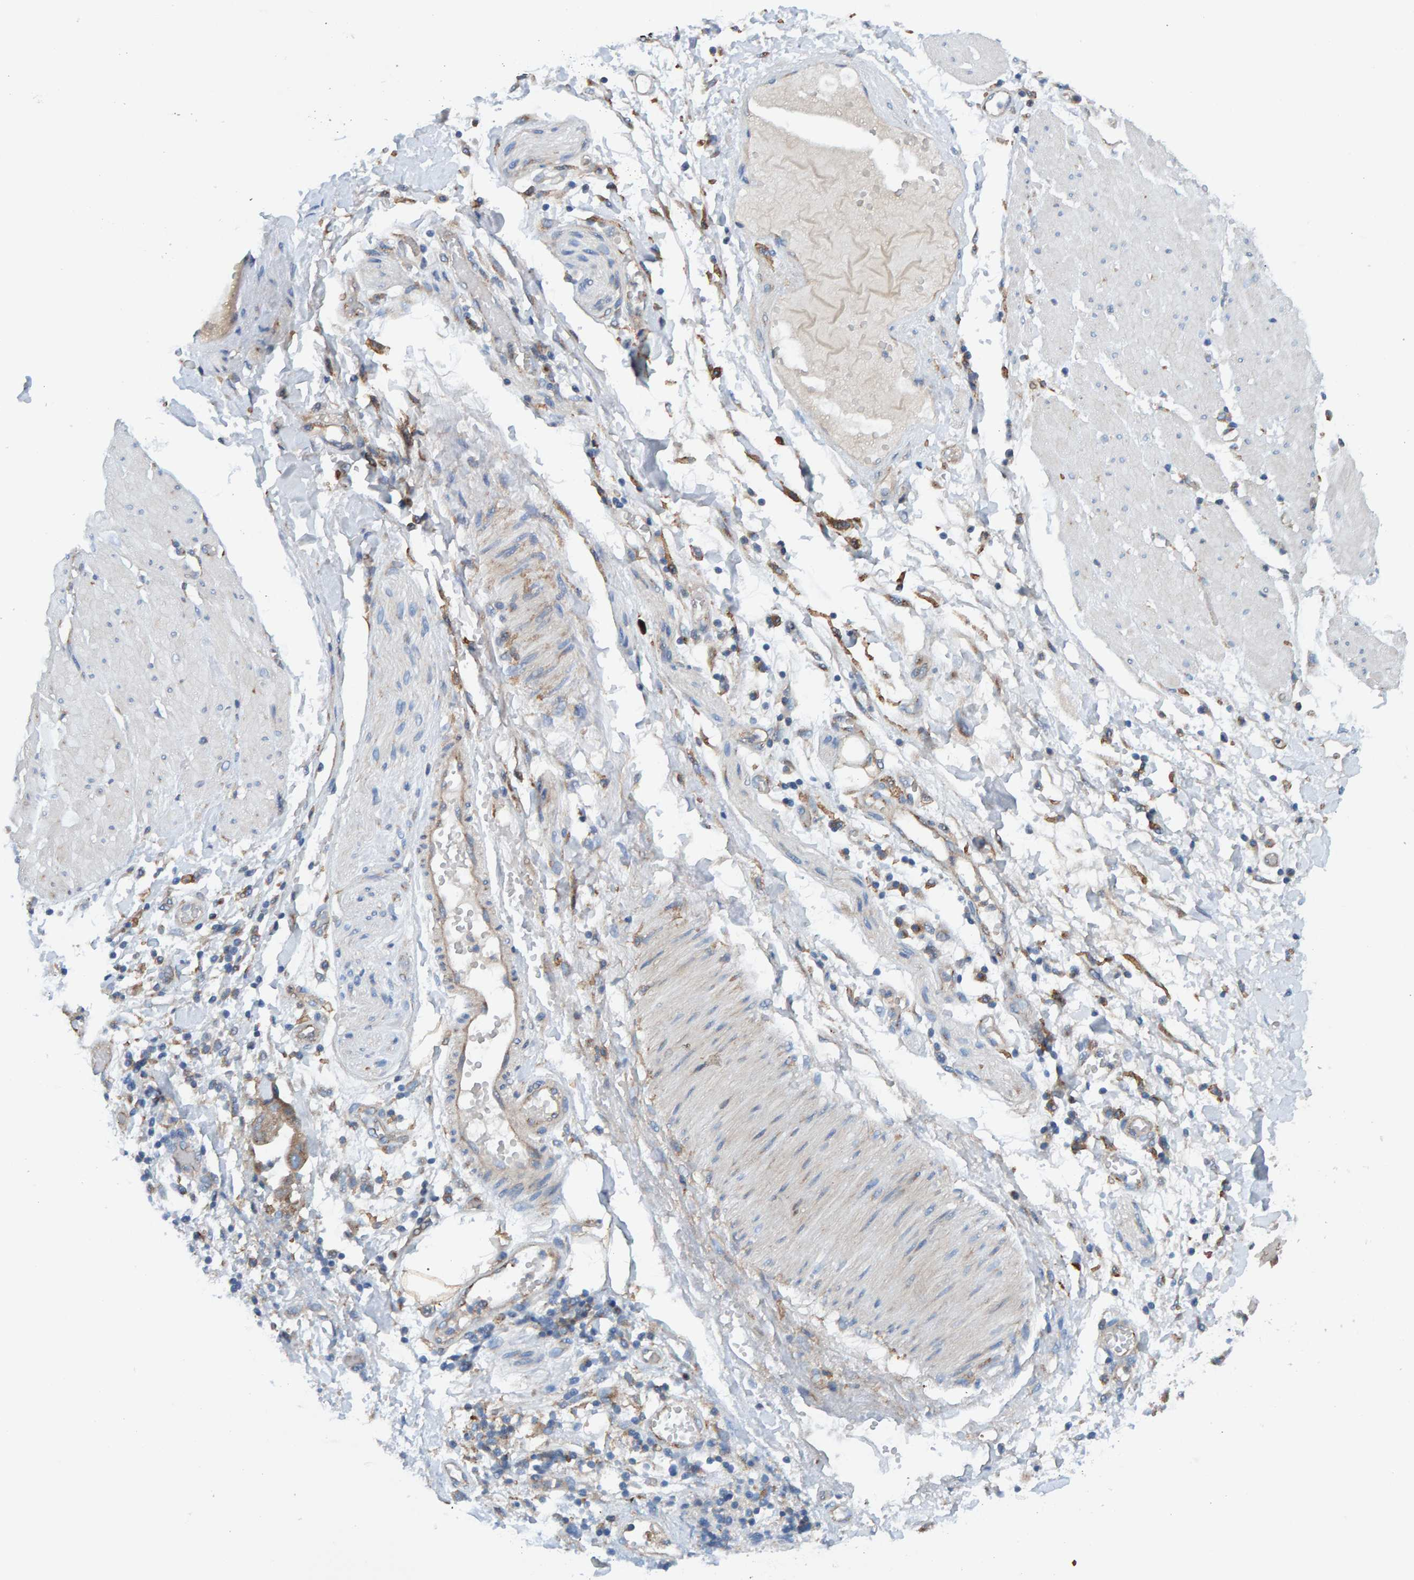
{"staining": {"intensity": "weak", "quantity": ">75%", "location": "cytoplasmic/membranous"}, "tissue": "stomach cancer", "cell_type": "Tumor cells", "image_type": "cancer", "snomed": [{"axis": "morphology", "description": "Adenocarcinoma, NOS"}, {"axis": "topography", "description": "Stomach"}, {"axis": "topography", "description": "Stomach, lower"}], "caption": "Immunohistochemical staining of human stomach cancer (adenocarcinoma) displays low levels of weak cytoplasmic/membranous positivity in approximately >75% of tumor cells. (DAB IHC with brightfield microscopy, high magnification).", "gene": "MKLN1", "patient": {"sex": "female", "age": 48}}